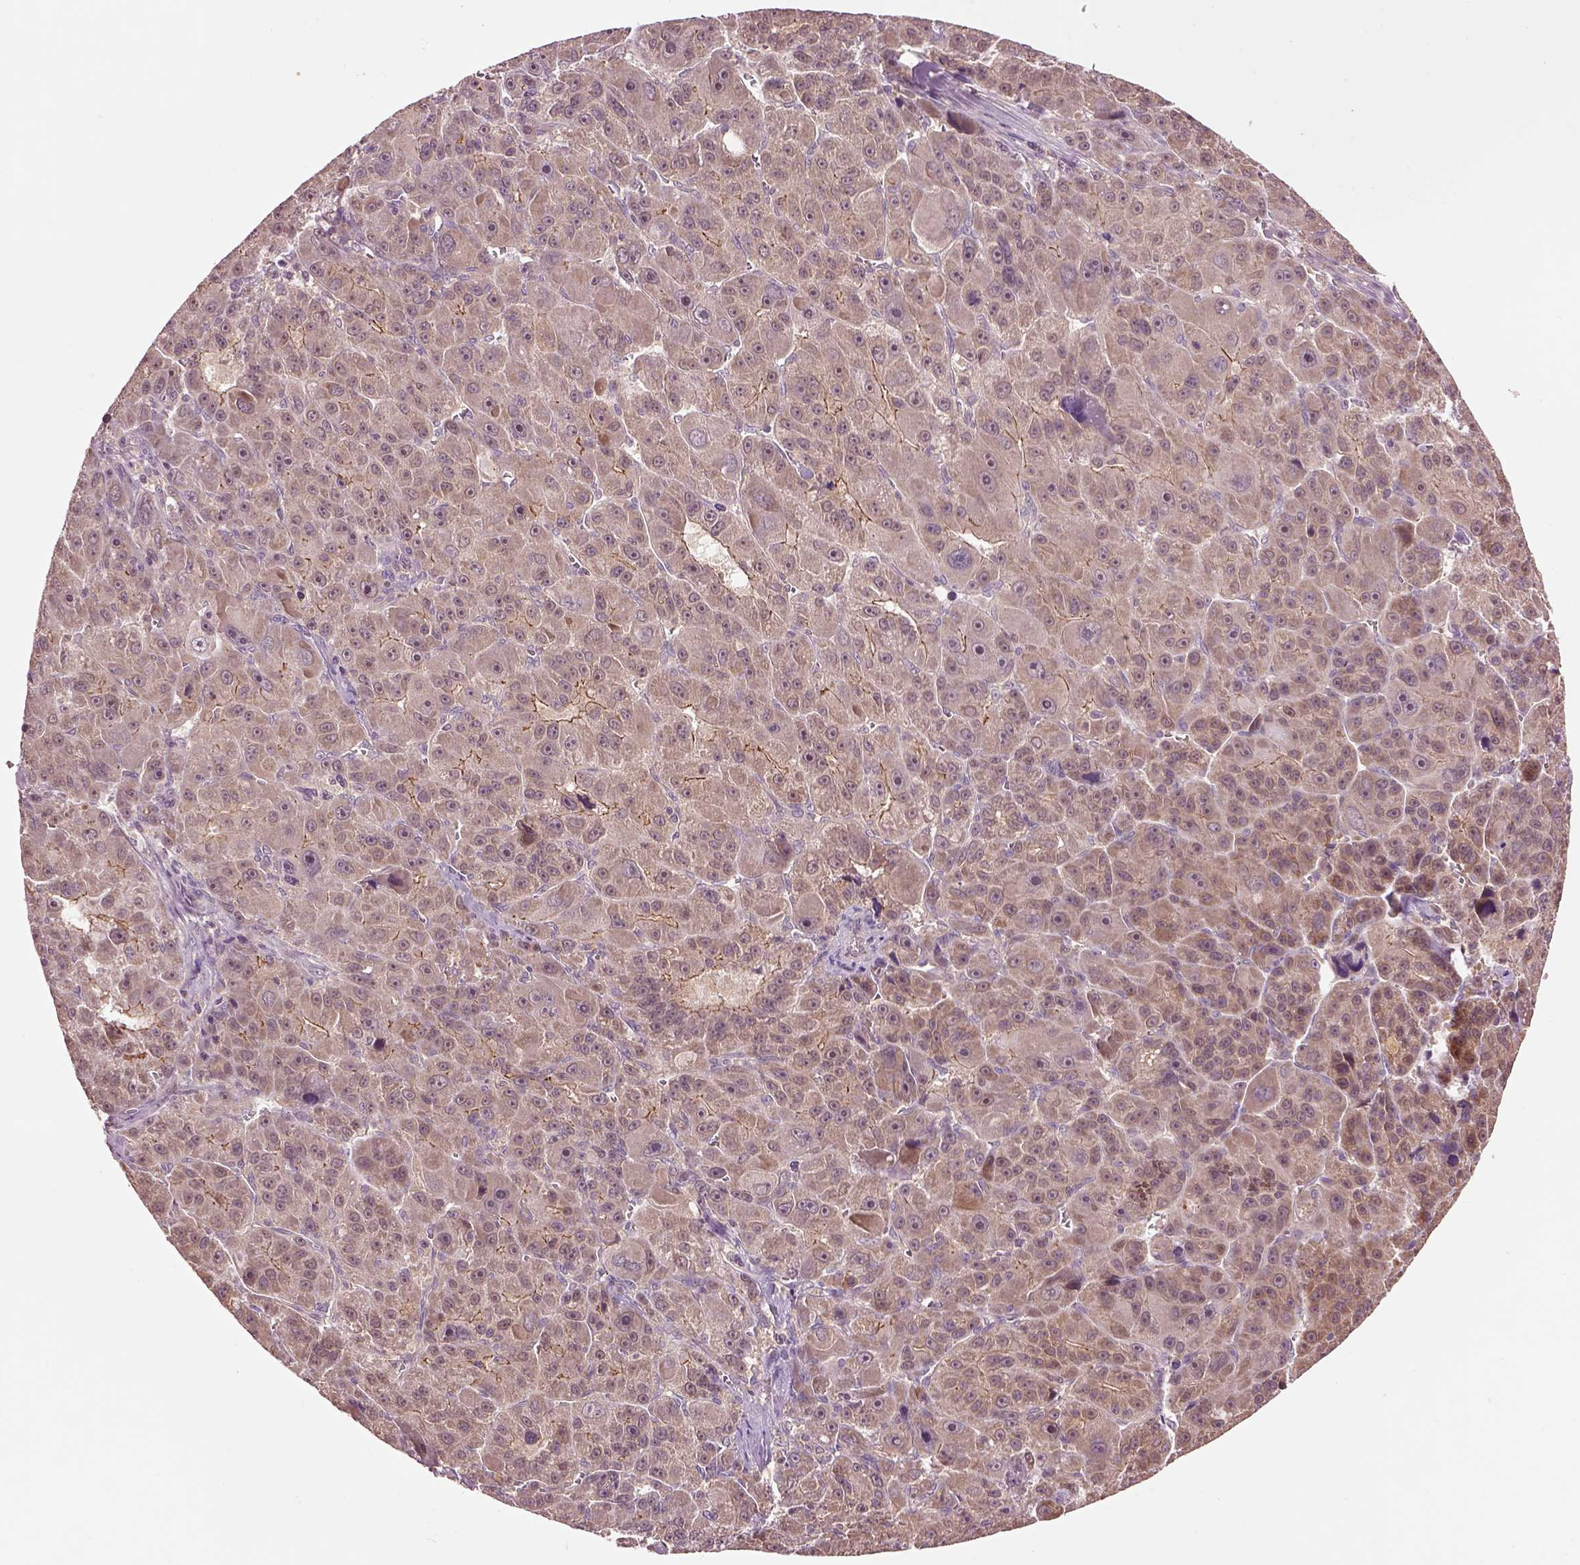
{"staining": {"intensity": "weak", "quantity": ">75%", "location": "cytoplasmic/membranous"}, "tissue": "liver cancer", "cell_type": "Tumor cells", "image_type": "cancer", "snomed": [{"axis": "morphology", "description": "Carcinoma, Hepatocellular, NOS"}, {"axis": "topography", "description": "Liver"}], "caption": "A brown stain shows weak cytoplasmic/membranous positivity of a protein in liver cancer tumor cells. Ihc stains the protein in brown and the nuclei are stained blue.", "gene": "MTHFS", "patient": {"sex": "male", "age": 76}}